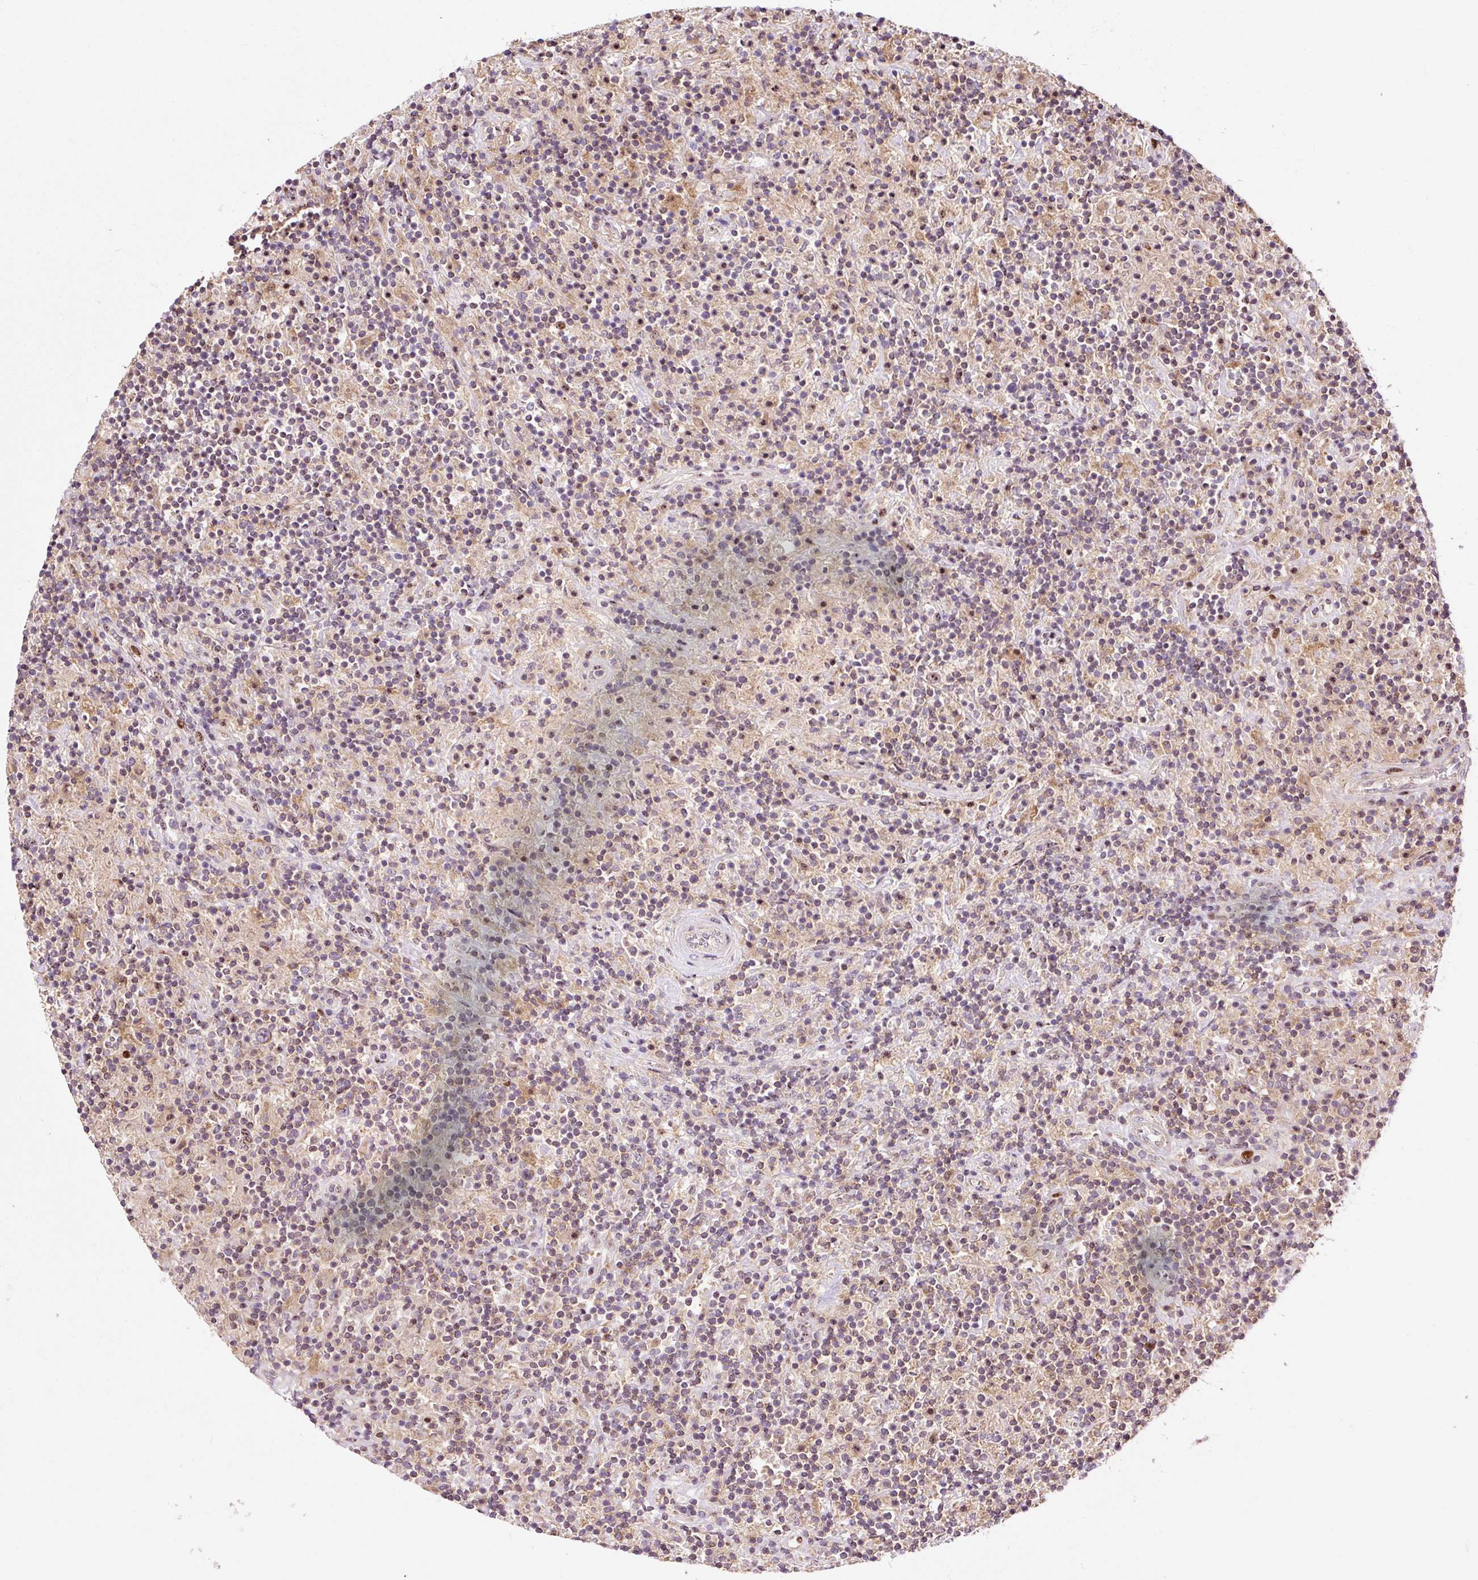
{"staining": {"intensity": "weak", "quantity": "25%-75%", "location": "cytoplasmic/membranous"}, "tissue": "lymphoma", "cell_type": "Tumor cells", "image_type": "cancer", "snomed": [{"axis": "morphology", "description": "Hodgkin's disease, NOS"}, {"axis": "topography", "description": "Lymph node"}], "caption": "IHC of Hodgkin's disease exhibits low levels of weak cytoplasmic/membranous staining in approximately 25%-75% of tumor cells.", "gene": "BOLA3", "patient": {"sex": "male", "age": 70}}